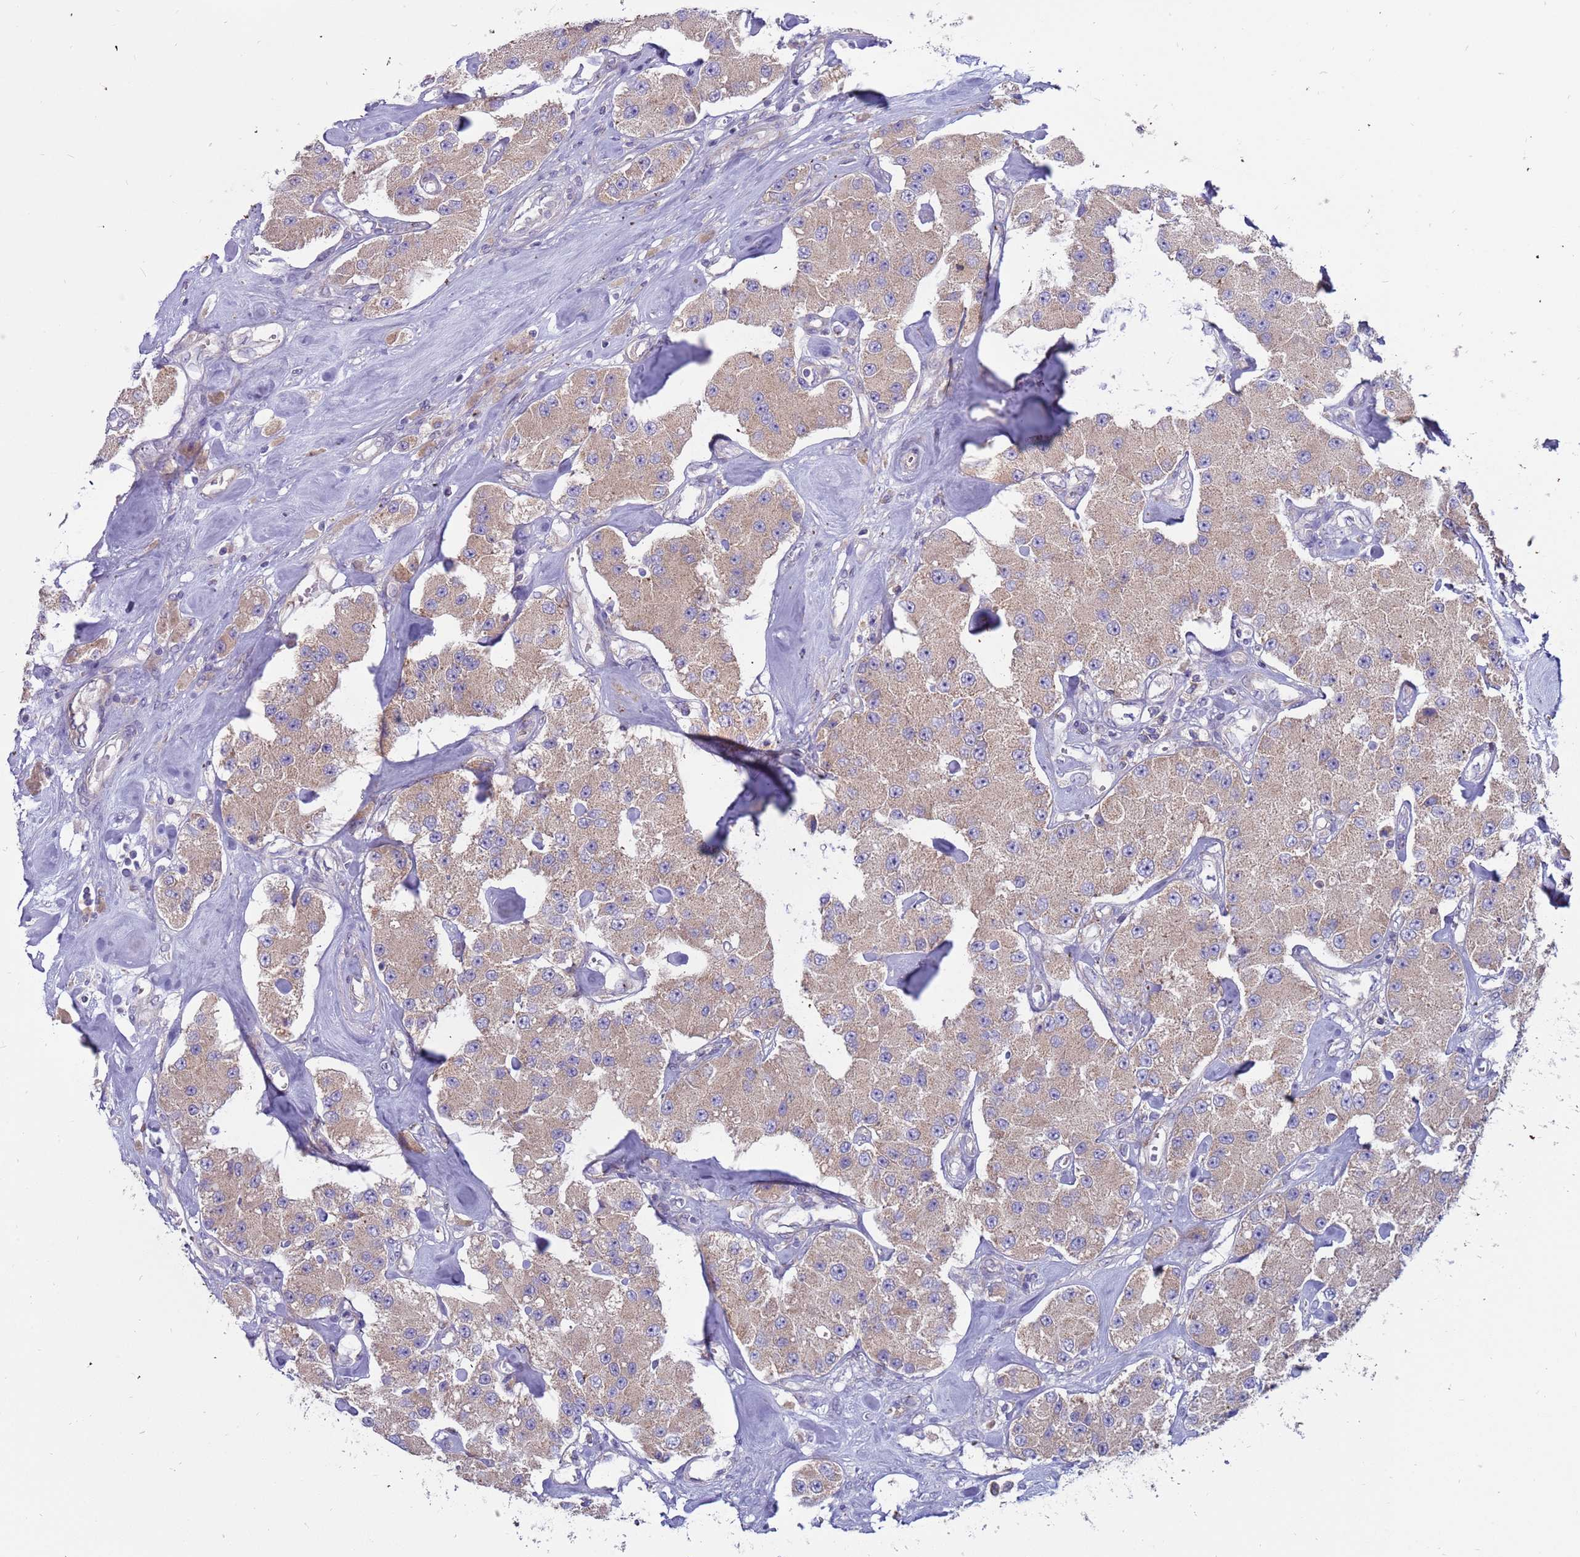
{"staining": {"intensity": "weak", "quantity": "25%-75%", "location": "cytoplasmic/membranous"}, "tissue": "carcinoid", "cell_type": "Tumor cells", "image_type": "cancer", "snomed": [{"axis": "morphology", "description": "Carcinoid, malignant, NOS"}, {"axis": "topography", "description": "Pancreas"}], "caption": "This photomicrograph displays immunohistochemistry staining of carcinoid, with low weak cytoplasmic/membranous staining in approximately 25%-75% of tumor cells.", "gene": "UQCRQ", "patient": {"sex": "male", "age": 41}}